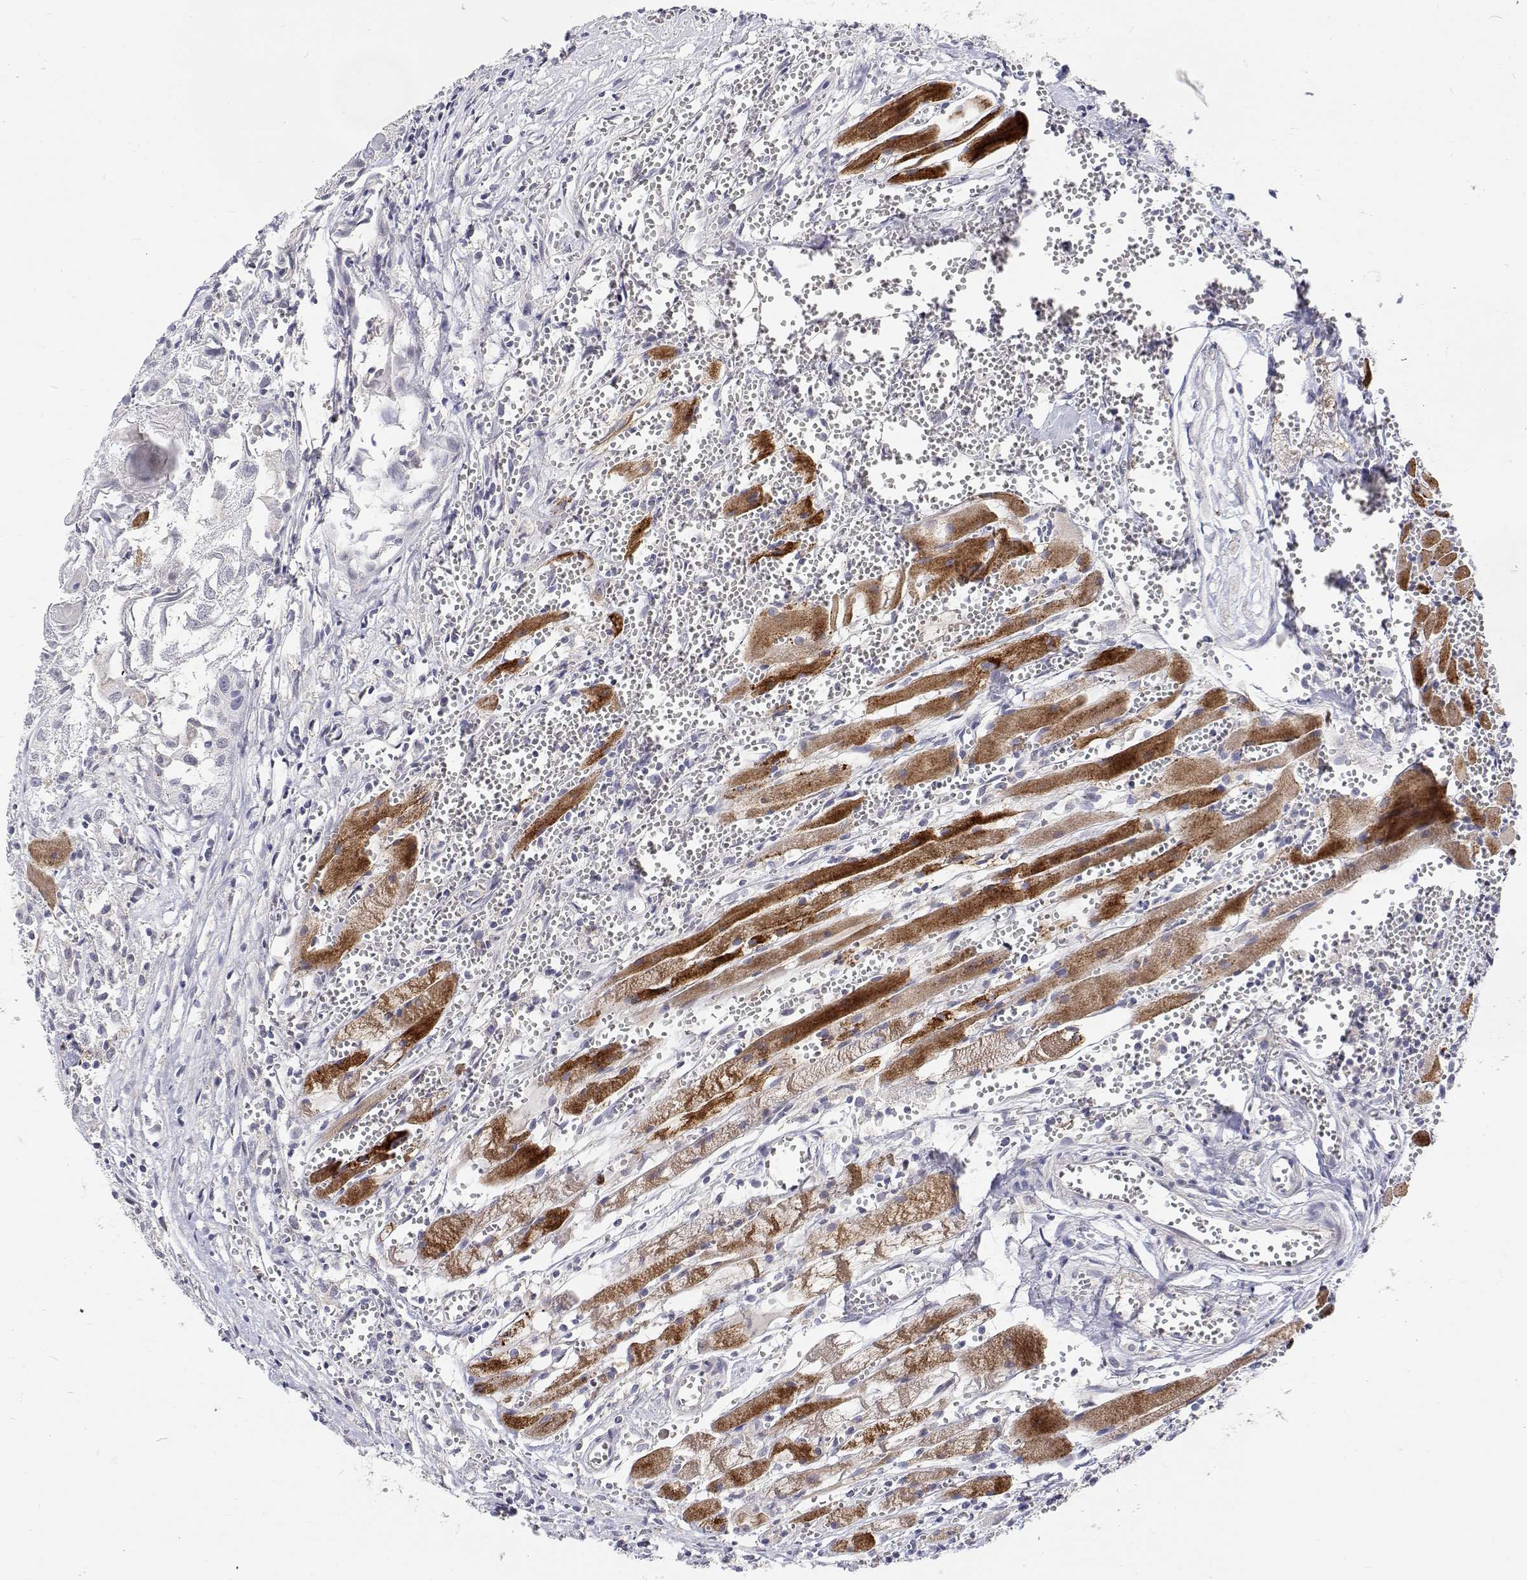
{"staining": {"intensity": "negative", "quantity": "none", "location": "none"}, "tissue": "head and neck cancer", "cell_type": "Tumor cells", "image_type": "cancer", "snomed": [{"axis": "morphology", "description": "Squamous cell carcinoma, NOS"}, {"axis": "topography", "description": "Head-Neck"}], "caption": "Tumor cells show no significant protein expression in head and neck cancer. Brightfield microscopy of immunohistochemistry stained with DAB (brown) and hematoxylin (blue), captured at high magnification.", "gene": "MYPN", "patient": {"sex": "female", "age": 80}}